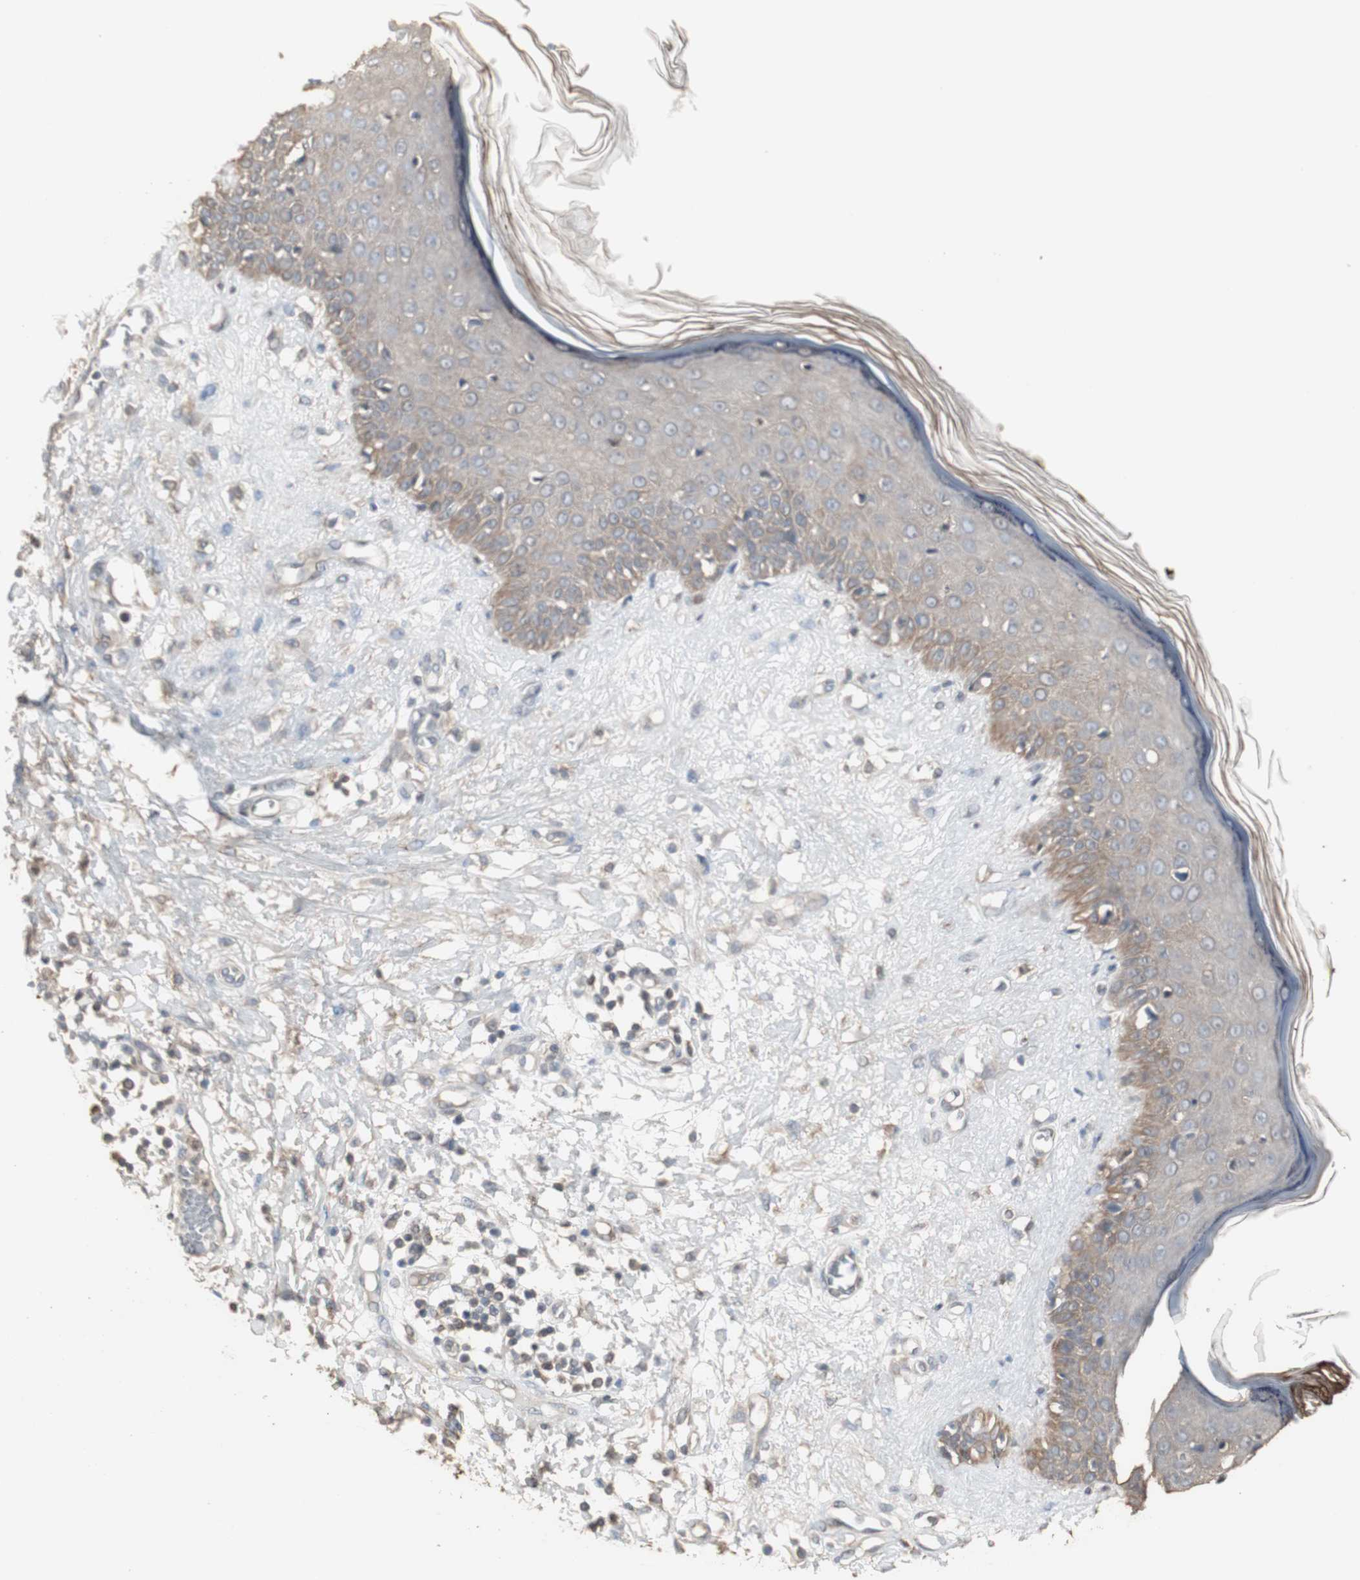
{"staining": {"intensity": "weak", "quantity": ">75%", "location": "cytoplasmic/membranous"}, "tissue": "skin cancer", "cell_type": "Tumor cells", "image_type": "cancer", "snomed": [{"axis": "morphology", "description": "Squamous cell carcinoma, NOS"}, {"axis": "topography", "description": "Skin"}], "caption": "Protein staining of squamous cell carcinoma (skin) tissue reveals weak cytoplasmic/membranous positivity in about >75% of tumor cells. Nuclei are stained in blue.", "gene": "HPRT1", "patient": {"sex": "female", "age": 78}}